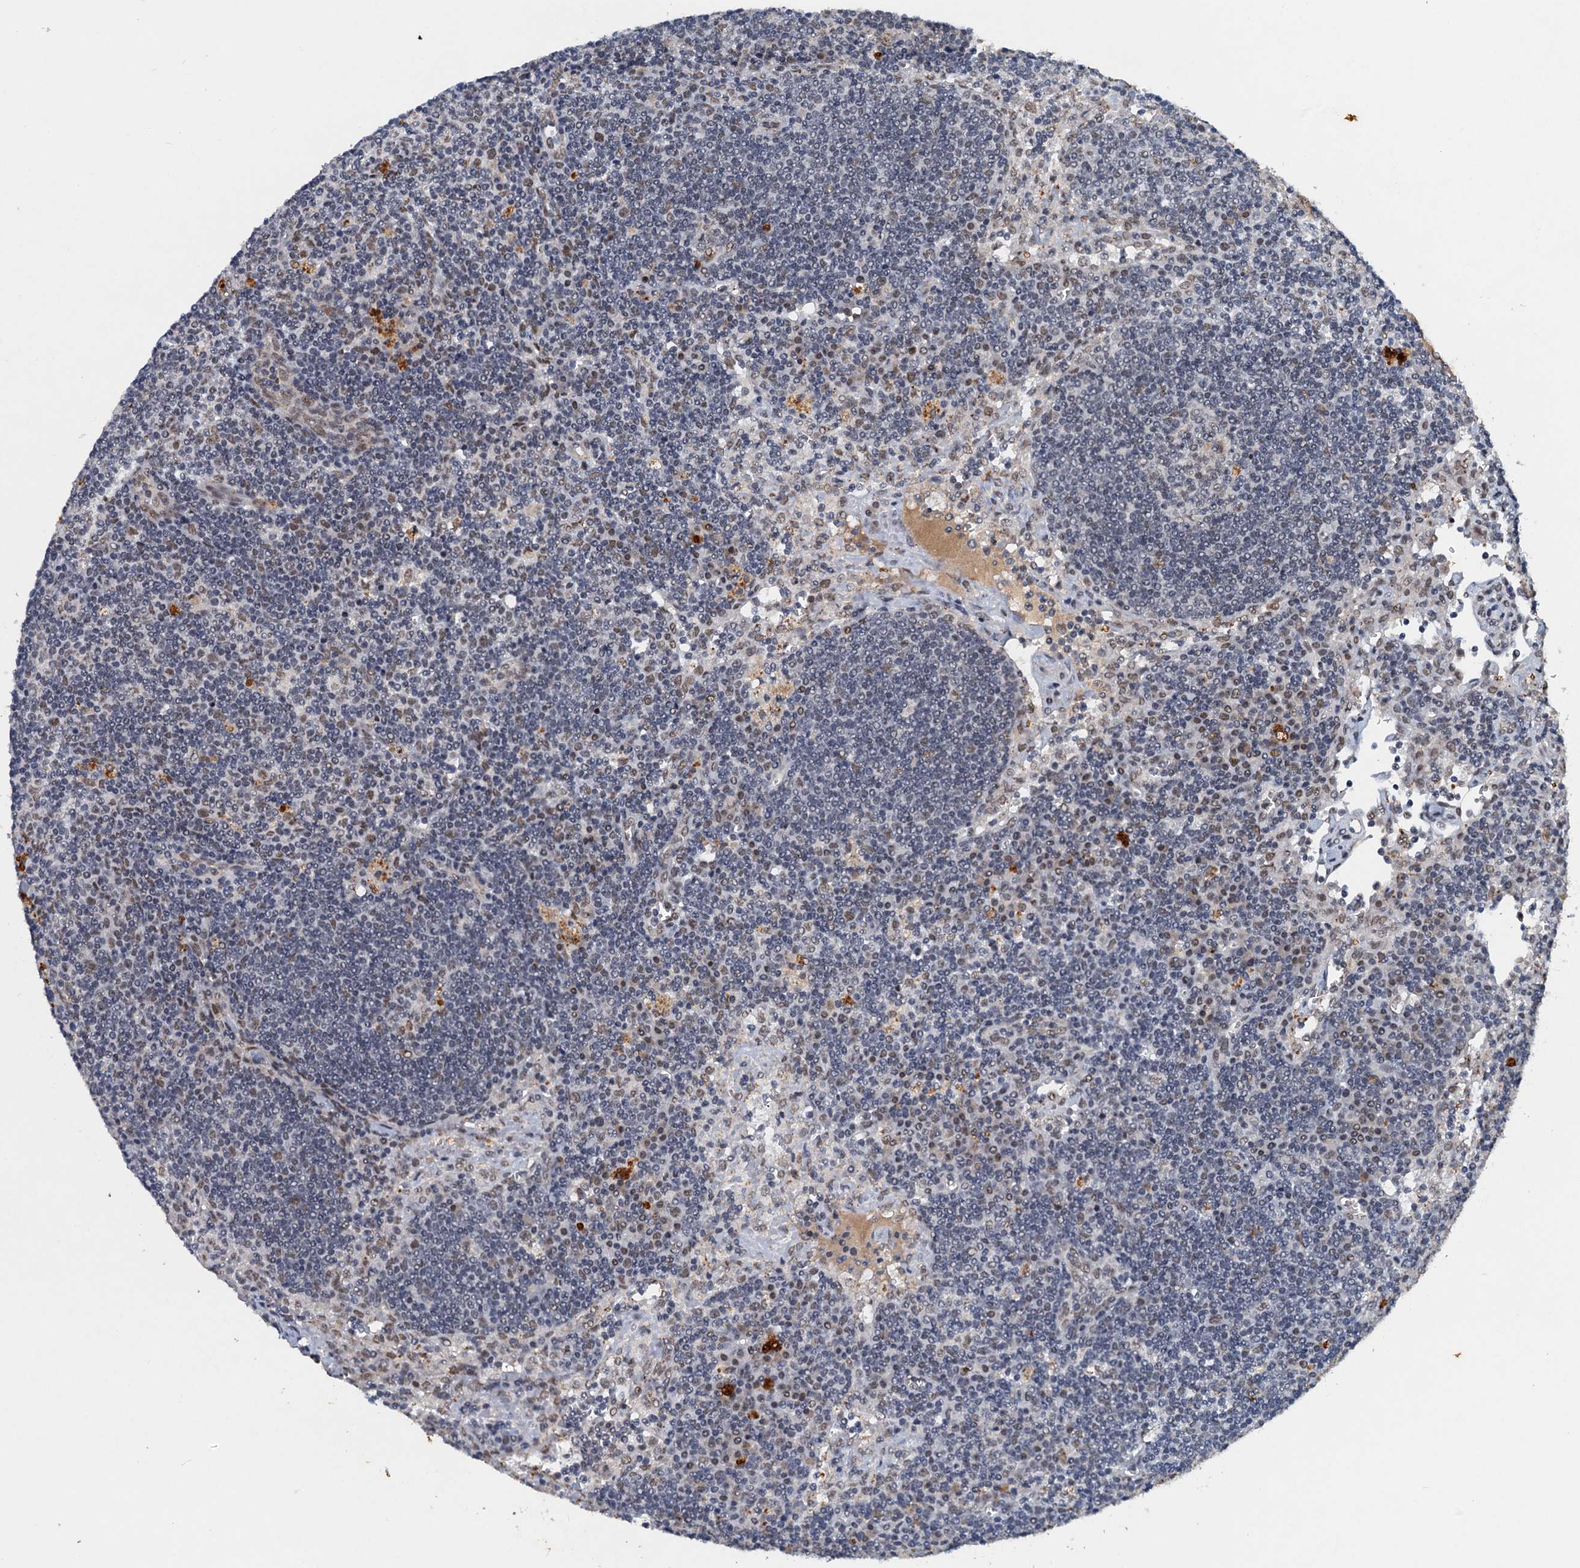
{"staining": {"intensity": "weak", "quantity": "<25%", "location": "nuclear"}, "tissue": "lymph node", "cell_type": "Germinal center cells", "image_type": "normal", "snomed": [{"axis": "morphology", "description": "Normal tissue, NOS"}, {"axis": "topography", "description": "Lymph node"}], "caption": "Immunohistochemistry photomicrograph of normal lymph node: lymph node stained with DAB (3,3'-diaminobenzidine) displays no significant protein staining in germinal center cells. (Stains: DAB IHC with hematoxylin counter stain, Microscopy: brightfield microscopy at high magnification).", "gene": "CSTF3", "patient": {"sex": "male", "age": 58}}